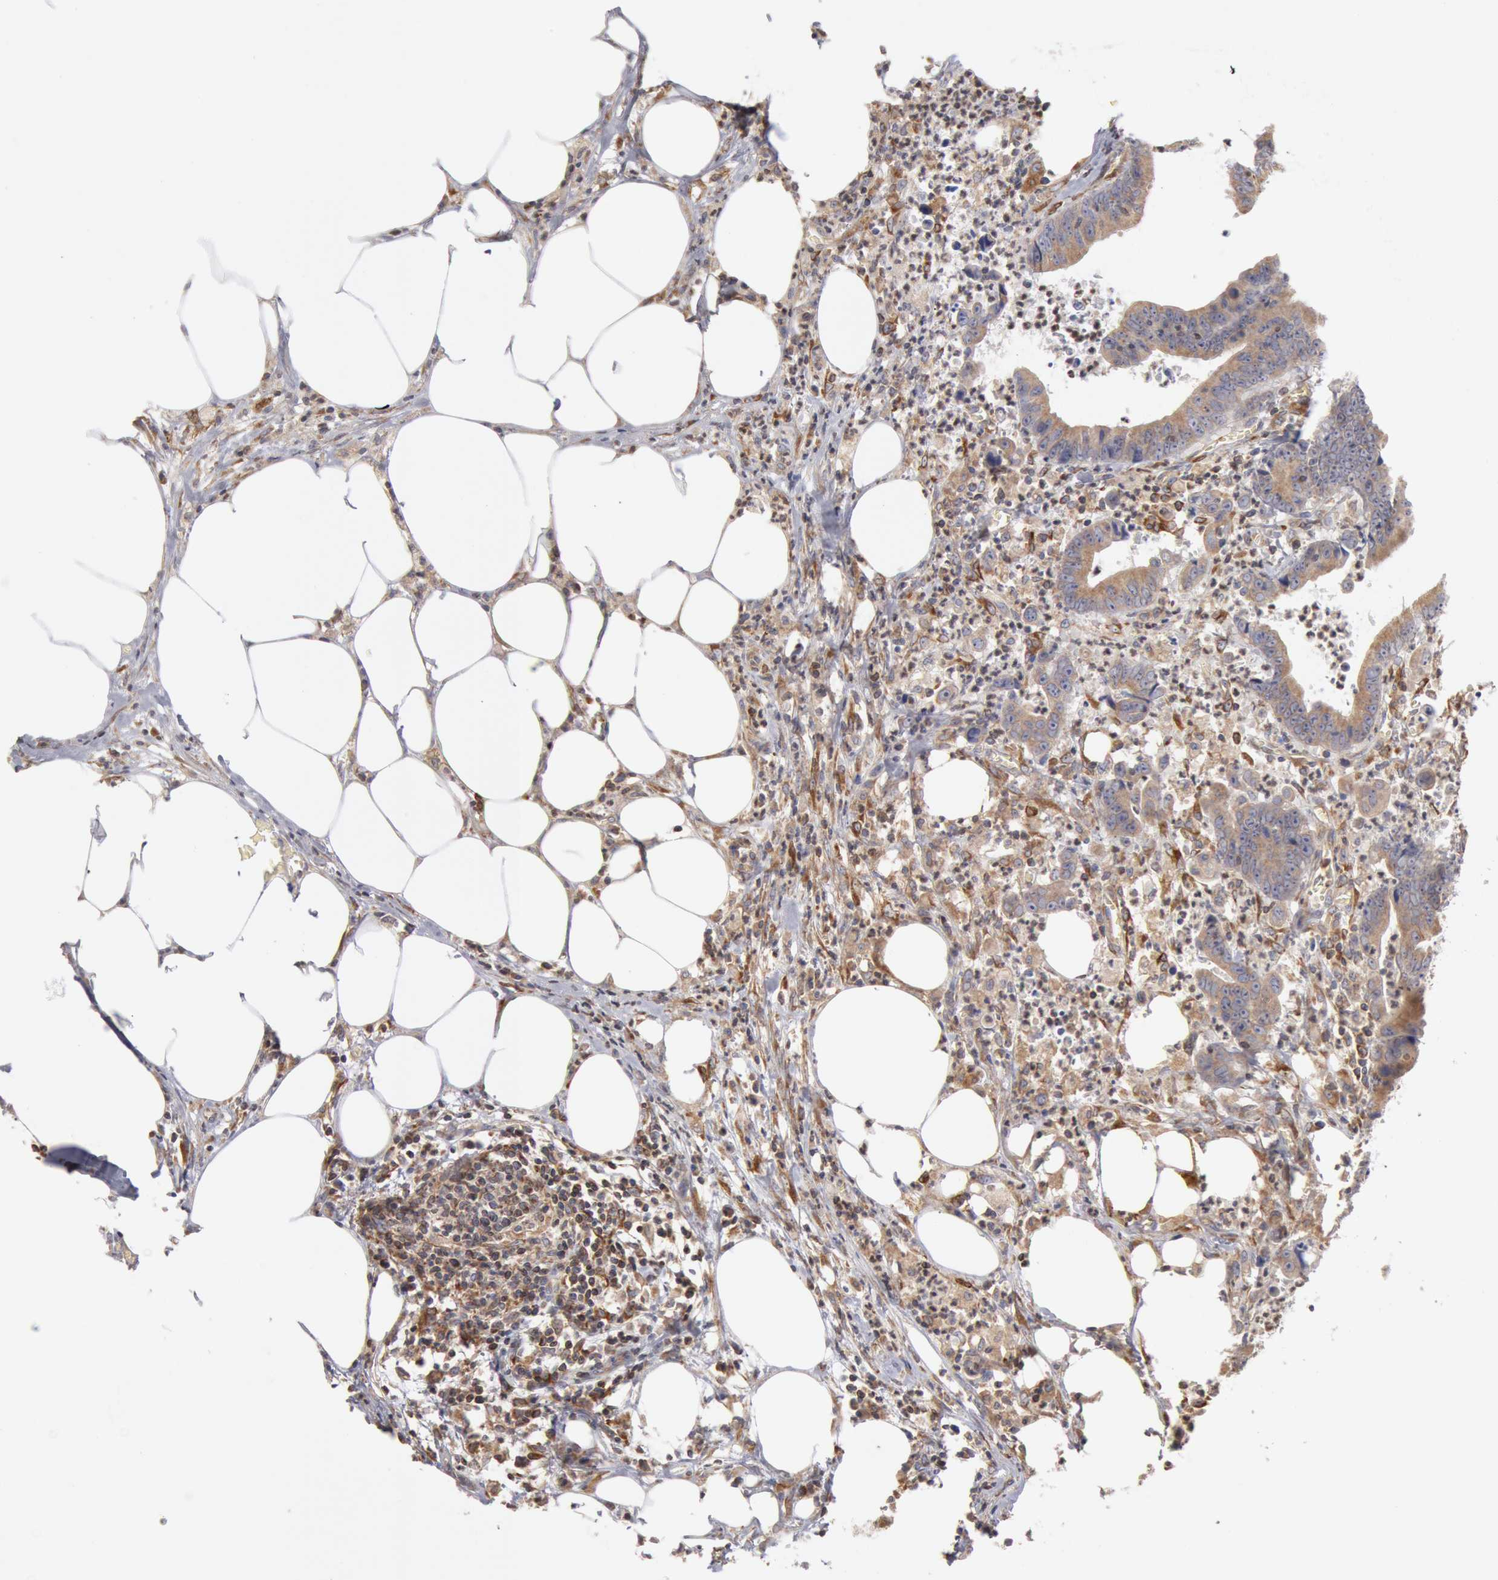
{"staining": {"intensity": "weak", "quantity": "25%-75%", "location": "cytoplasmic/membranous"}, "tissue": "colorectal cancer", "cell_type": "Tumor cells", "image_type": "cancer", "snomed": [{"axis": "morphology", "description": "Adenocarcinoma, NOS"}, {"axis": "topography", "description": "Colon"}], "caption": "A brown stain shows weak cytoplasmic/membranous staining of a protein in human colorectal cancer (adenocarcinoma) tumor cells.", "gene": "OSBPL8", "patient": {"sex": "male", "age": 55}}